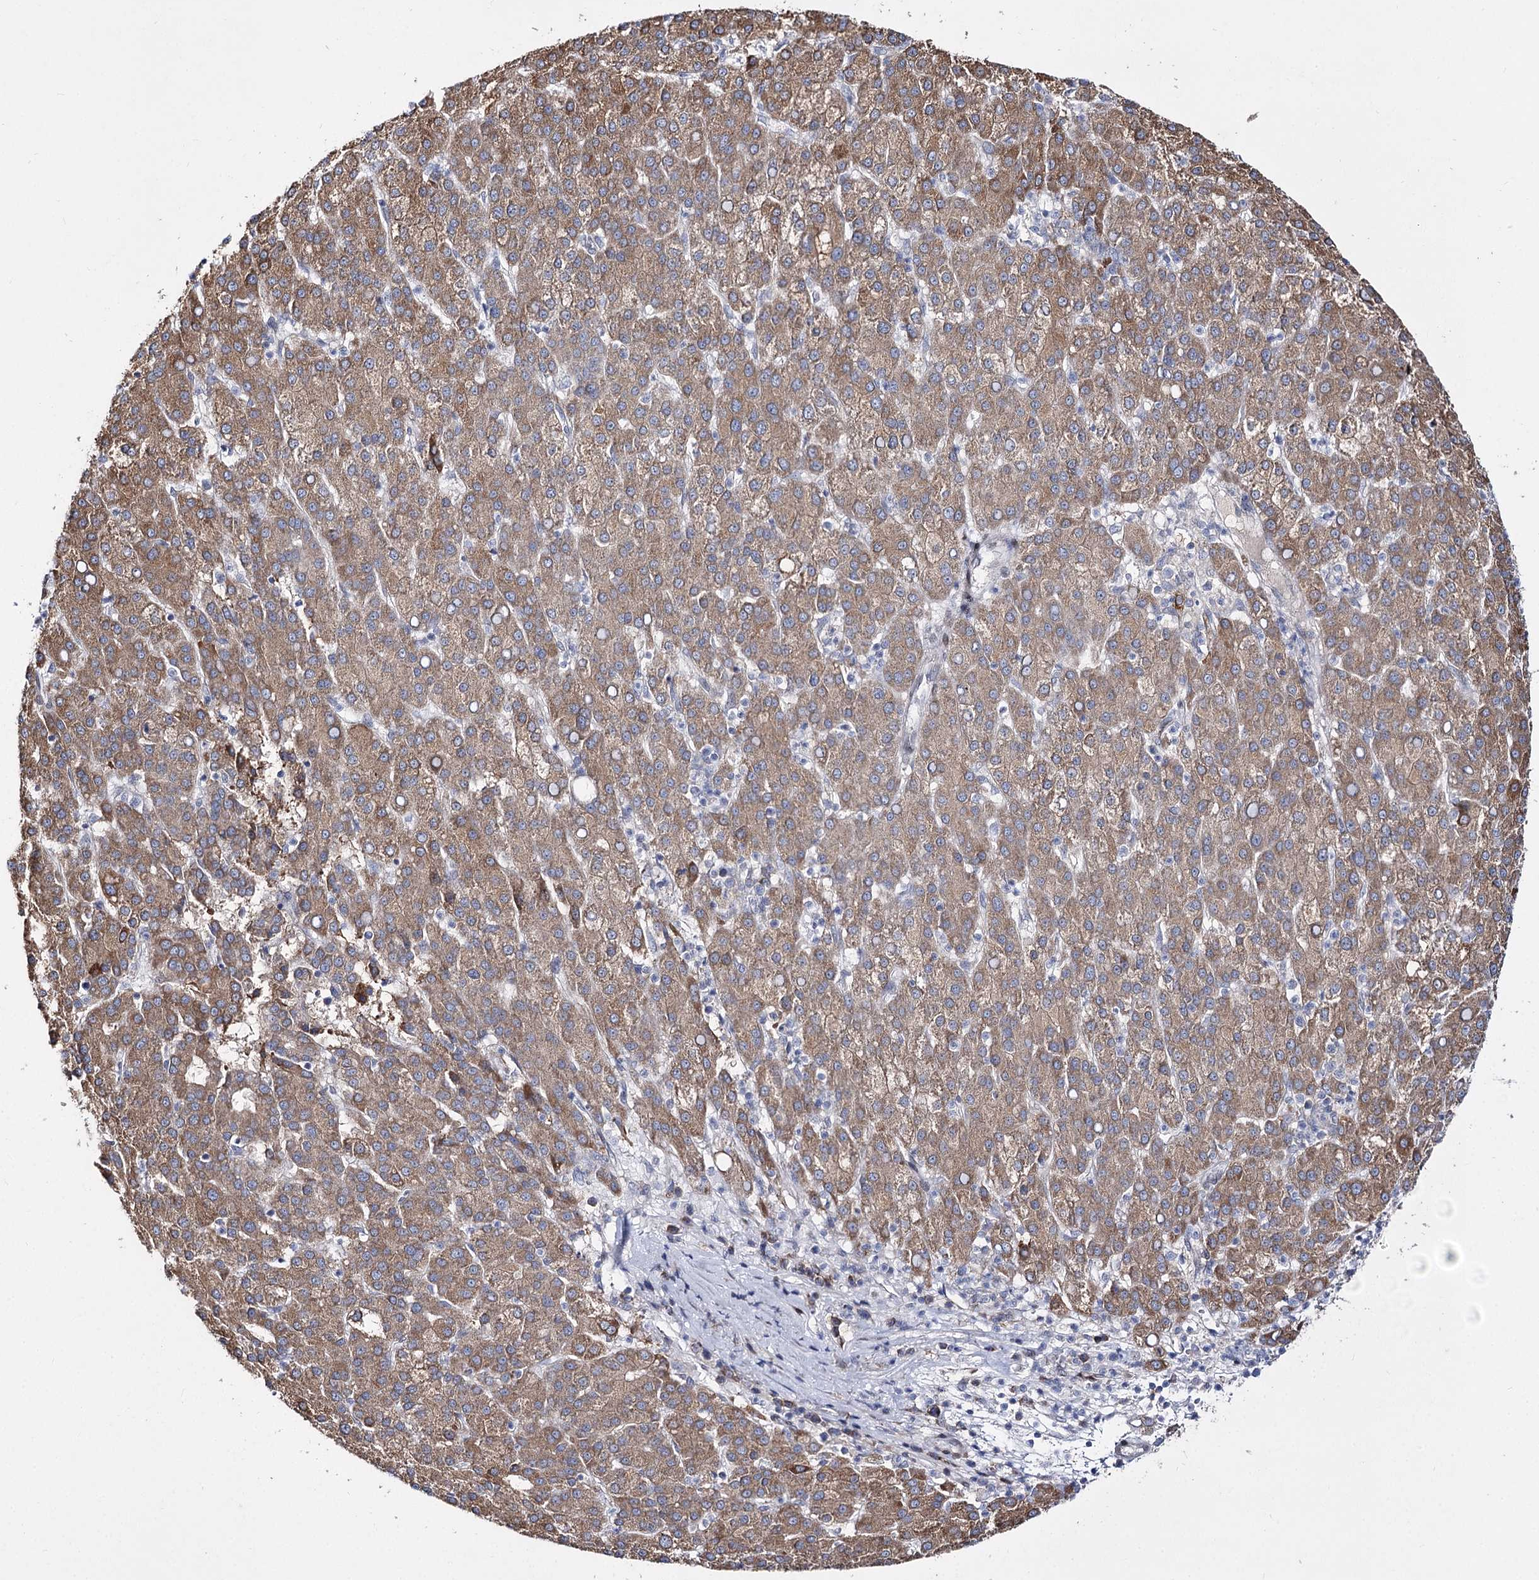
{"staining": {"intensity": "moderate", "quantity": ">75%", "location": "cytoplasmic/membranous"}, "tissue": "liver cancer", "cell_type": "Tumor cells", "image_type": "cancer", "snomed": [{"axis": "morphology", "description": "Carcinoma, Hepatocellular, NOS"}, {"axis": "topography", "description": "Liver"}], "caption": "Immunohistochemical staining of human hepatocellular carcinoma (liver) shows moderate cytoplasmic/membranous protein positivity in about >75% of tumor cells. (DAB = brown stain, brightfield microscopy at high magnification).", "gene": "C11orf80", "patient": {"sex": "female", "age": 58}}